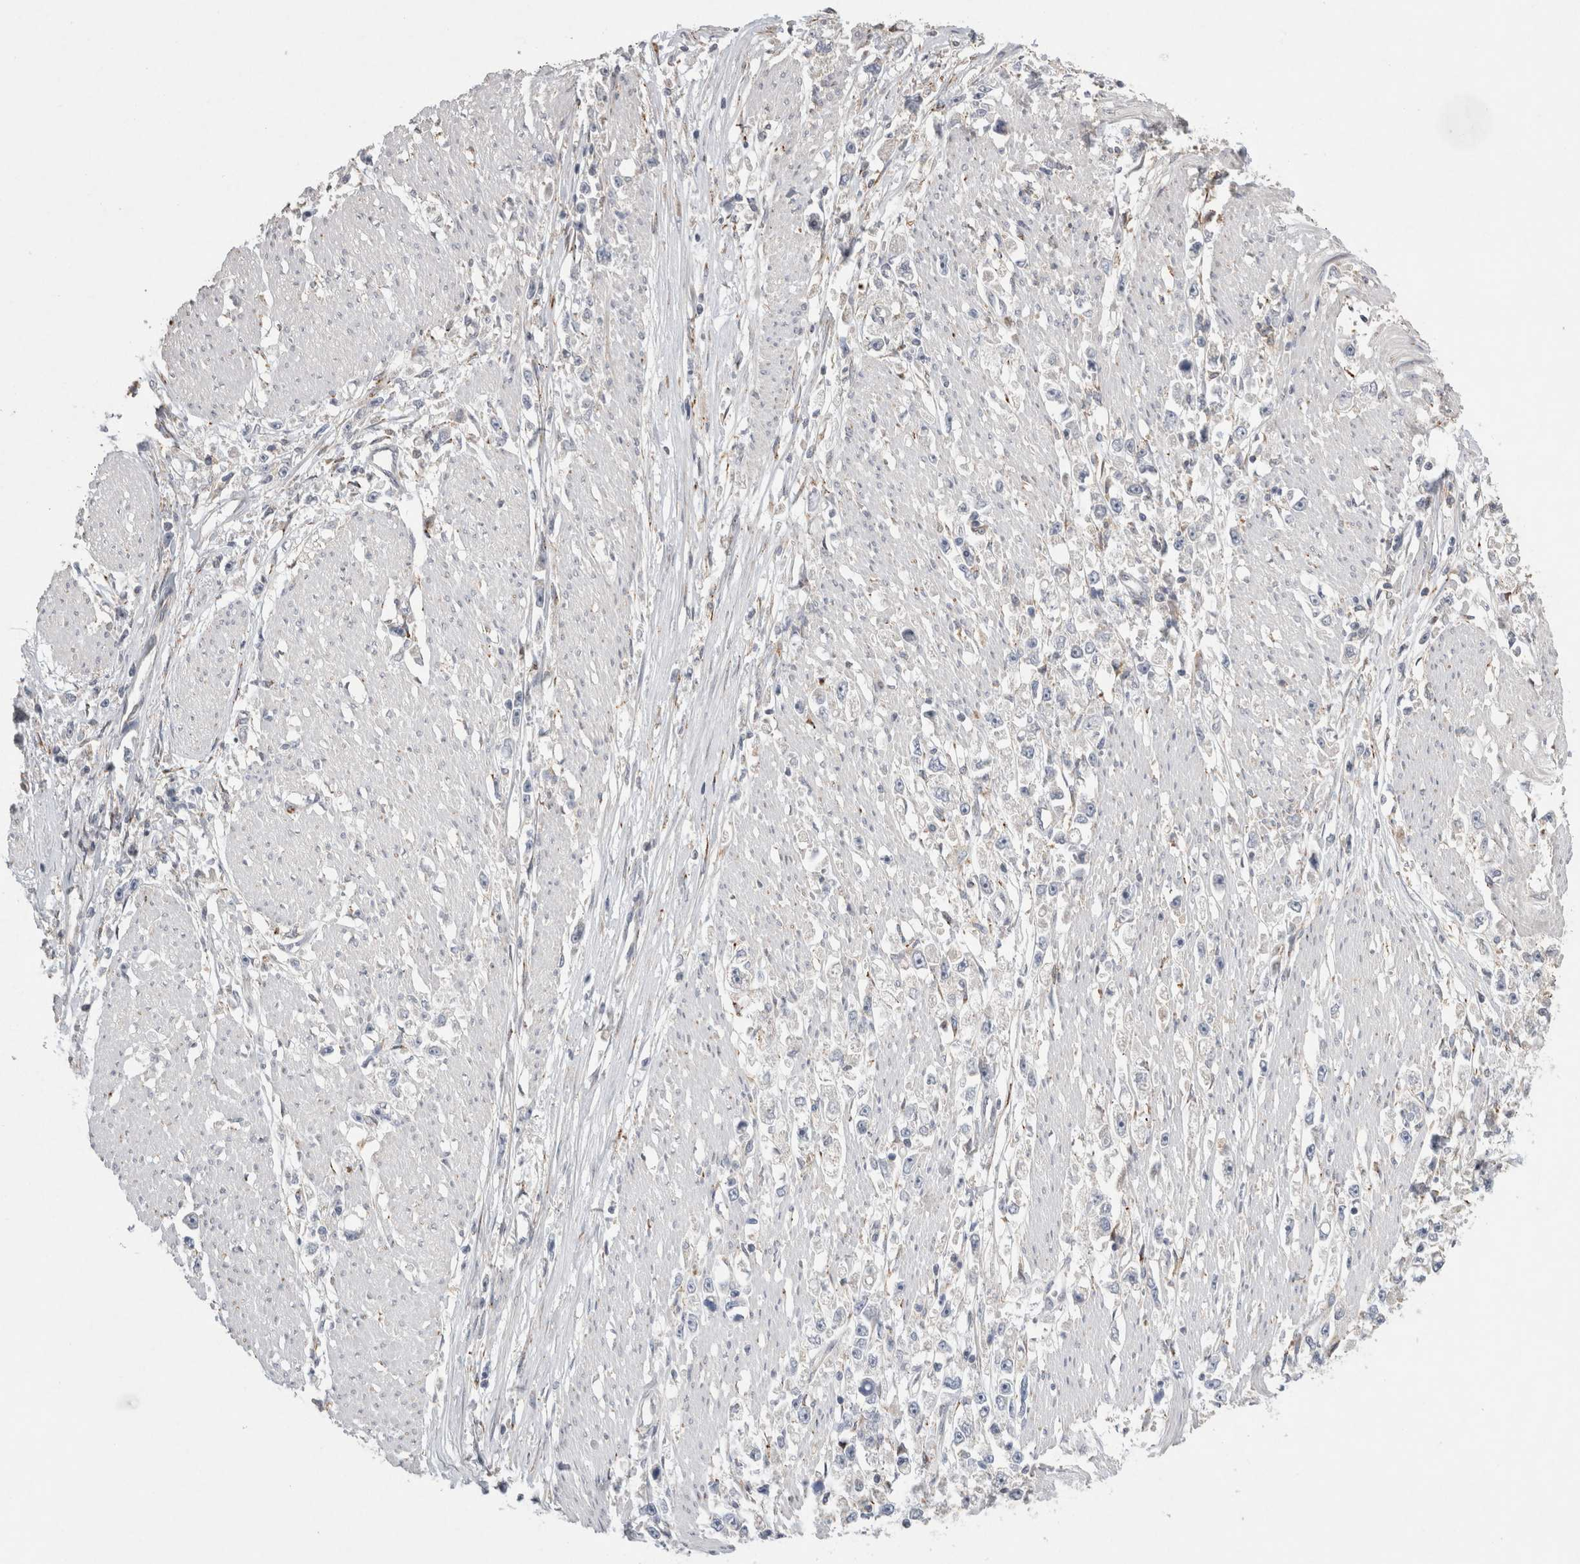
{"staining": {"intensity": "negative", "quantity": "none", "location": "none"}, "tissue": "stomach cancer", "cell_type": "Tumor cells", "image_type": "cancer", "snomed": [{"axis": "morphology", "description": "Adenocarcinoma, NOS"}, {"axis": "topography", "description": "Stomach"}], "caption": "The image shows no staining of tumor cells in adenocarcinoma (stomach). The staining is performed using DAB brown chromogen with nuclei counter-stained in using hematoxylin.", "gene": "TRMT9B", "patient": {"sex": "female", "age": 59}}